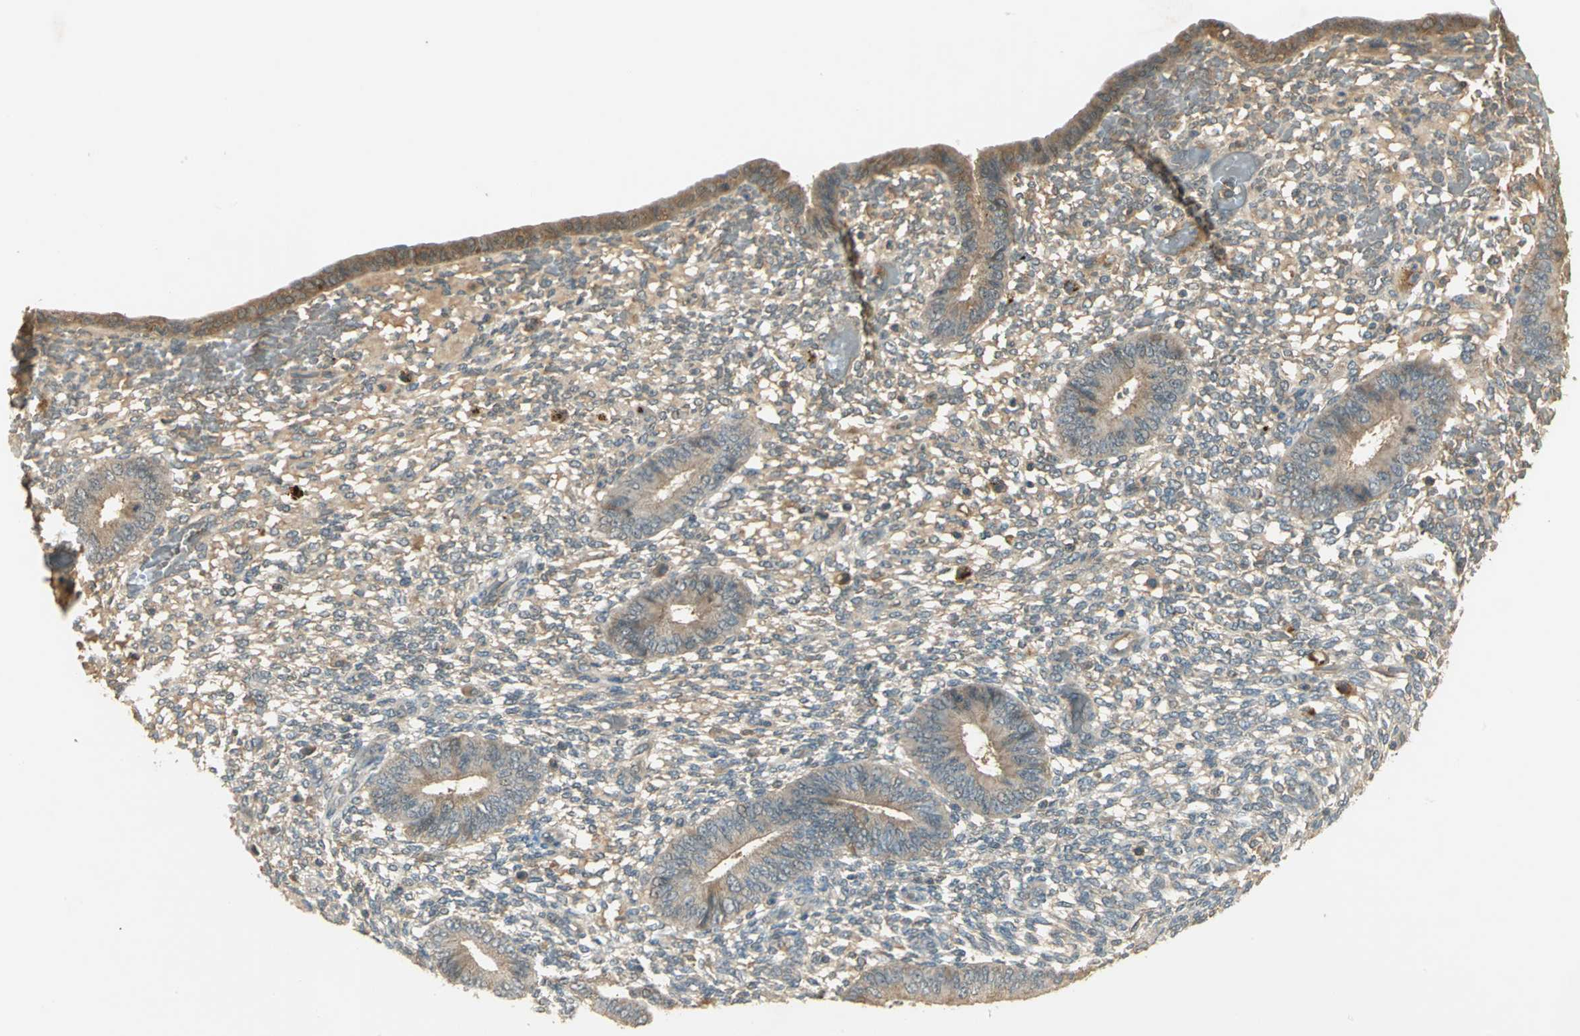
{"staining": {"intensity": "weak", "quantity": ">75%", "location": "cytoplasmic/membranous"}, "tissue": "endometrium", "cell_type": "Cells in endometrial stroma", "image_type": "normal", "snomed": [{"axis": "morphology", "description": "Normal tissue, NOS"}, {"axis": "topography", "description": "Endometrium"}], "caption": "Cells in endometrial stroma display weak cytoplasmic/membranous expression in approximately >75% of cells in unremarkable endometrium.", "gene": "KEAP1", "patient": {"sex": "female", "age": 42}}